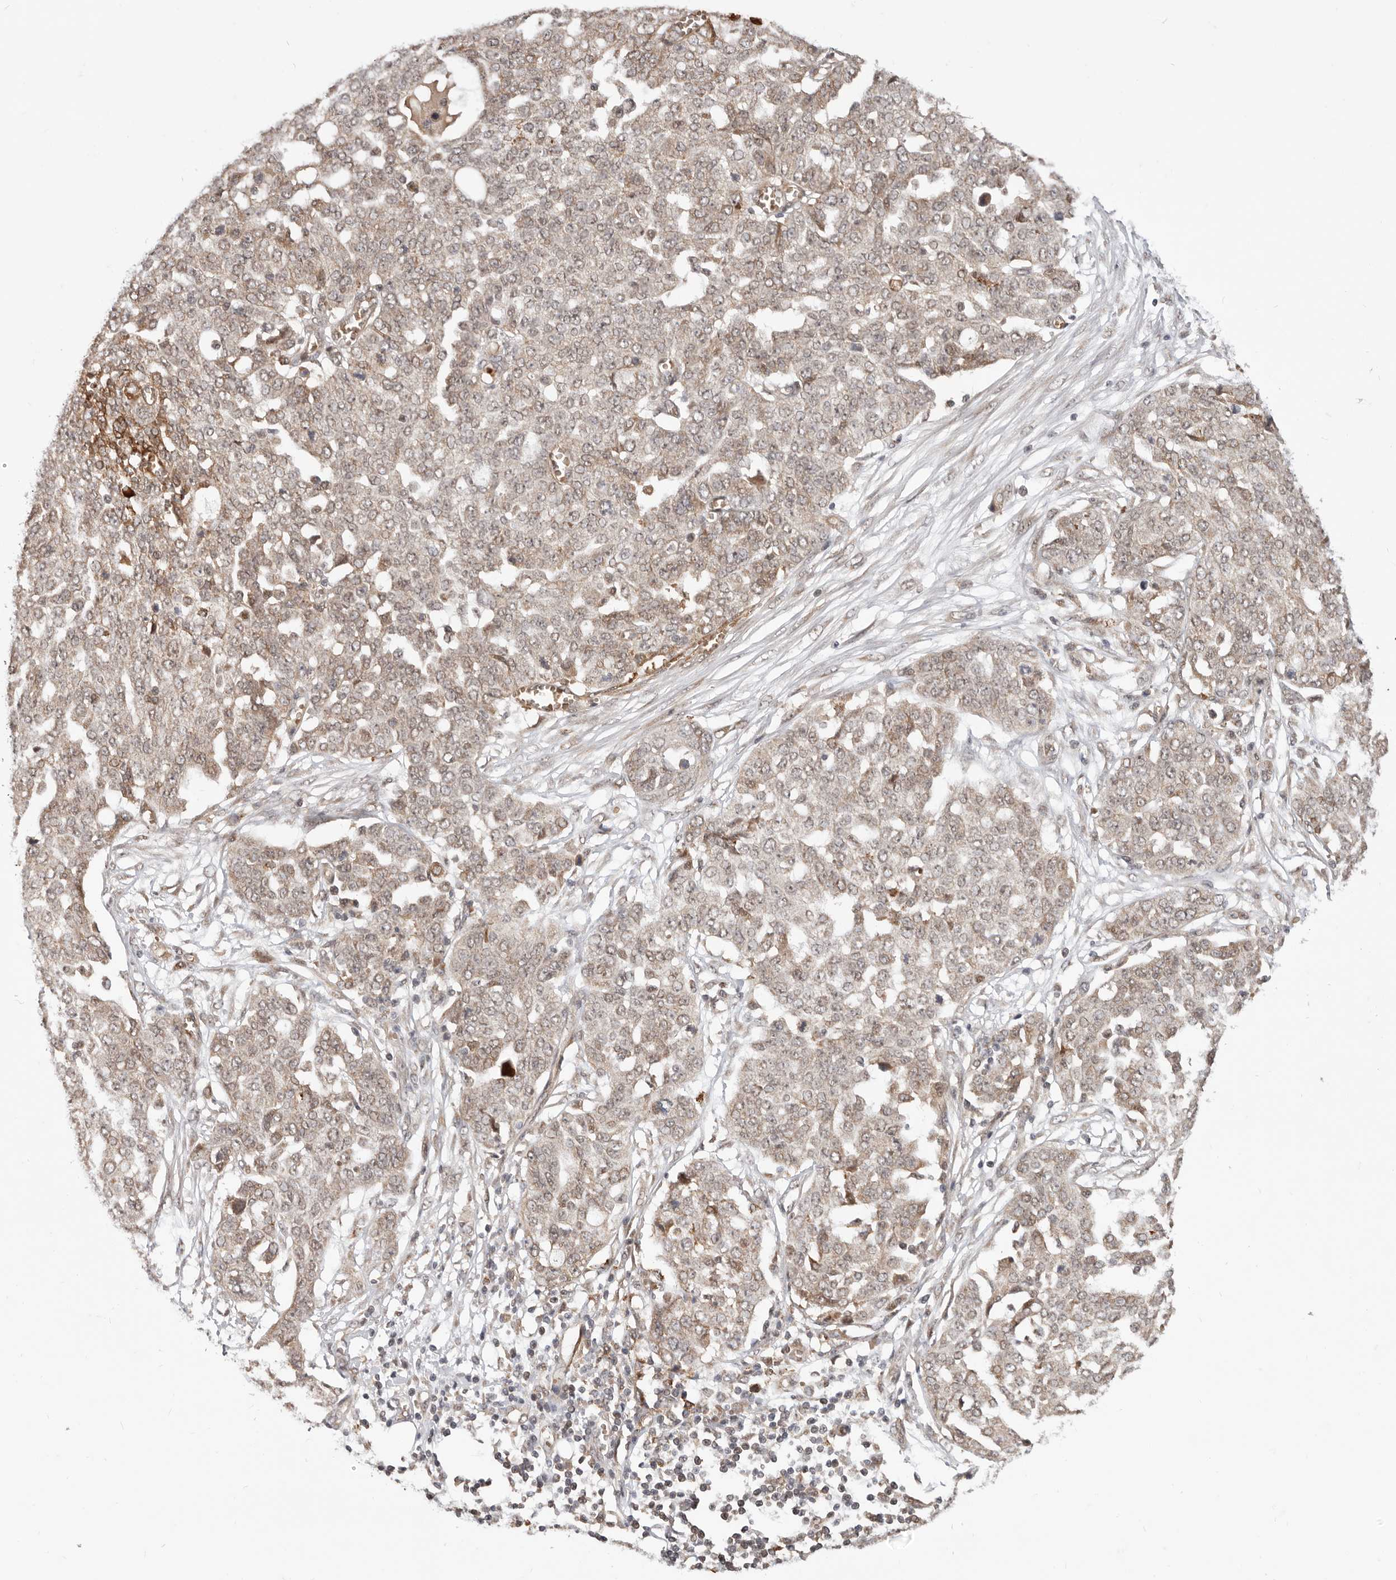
{"staining": {"intensity": "weak", "quantity": ">75%", "location": "cytoplasmic/membranous,nuclear"}, "tissue": "ovarian cancer", "cell_type": "Tumor cells", "image_type": "cancer", "snomed": [{"axis": "morphology", "description": "Cystadenocarcinoma, serous, NOS"}, {"axis": "topography", "description": "Soft tissue"}, {"axis": "topography", "description": "Ovary"}], "caption": "Protein analysis of ovarian cancer tissue displays weak cytoplasmic/membranous and nuclear expression in about >75% of tumor cells.", "gene": "NCOA3", "patient": {"sex": "female", "age": 57}}